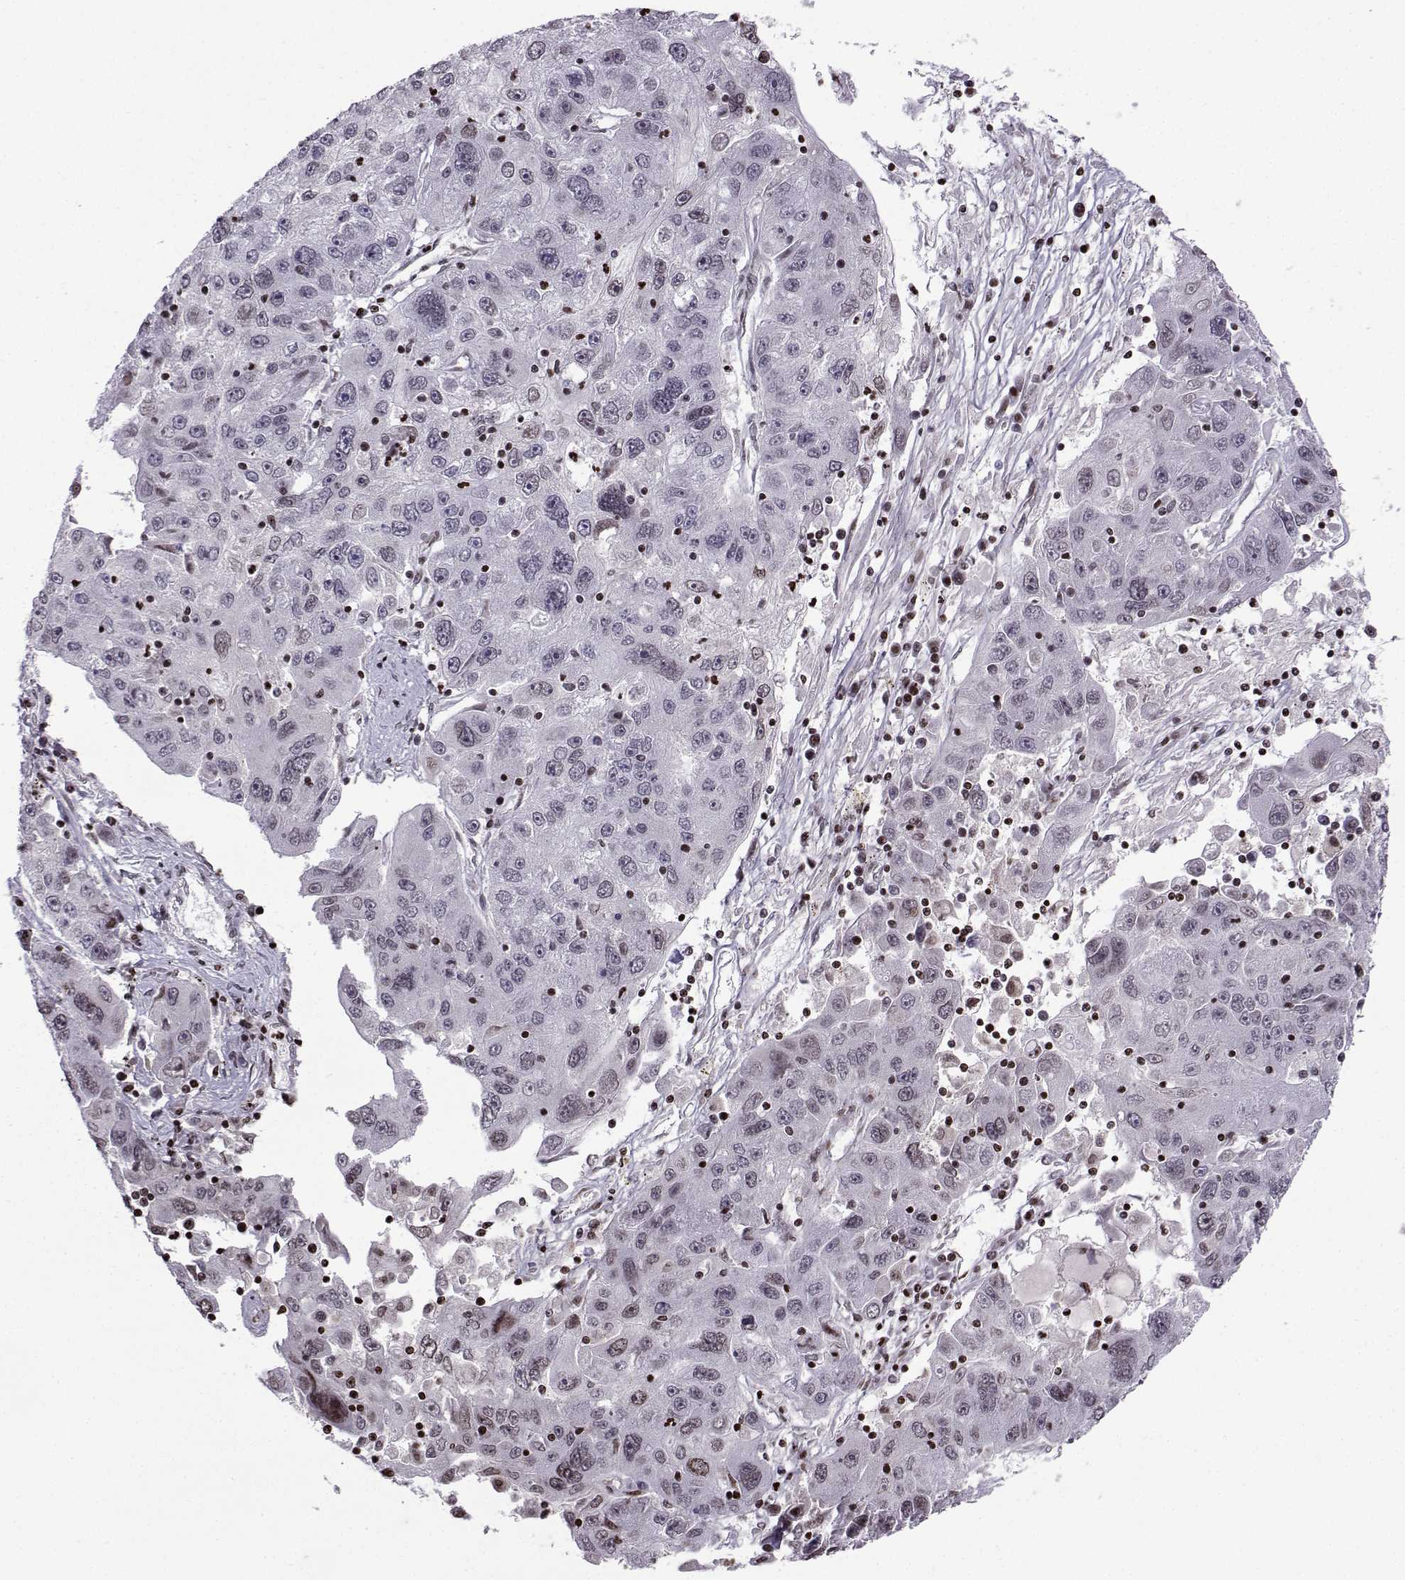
{"staining": {"intensity": "negative", "quantity": "none", "location": "none"}, "tissue": "stomach cancer", "cell_type": "Tumor cells", "image_type": "cancer", "snomed": [{"axis": "morphology", "description": "Adenocarcinoma, NOS"}, {"axis": "topography", "description": "Stomach"}], "caption": "Immunohistochemistry histopathology image of neoplastic tissue: adenocarcinoma (stomach) stained with DAB (3,3'-diaminobenzidine) demonstrates no significant protein expression in tumor cells.", "gene": "ZNF19", "patient": {"sex": "male", "age": 56}}